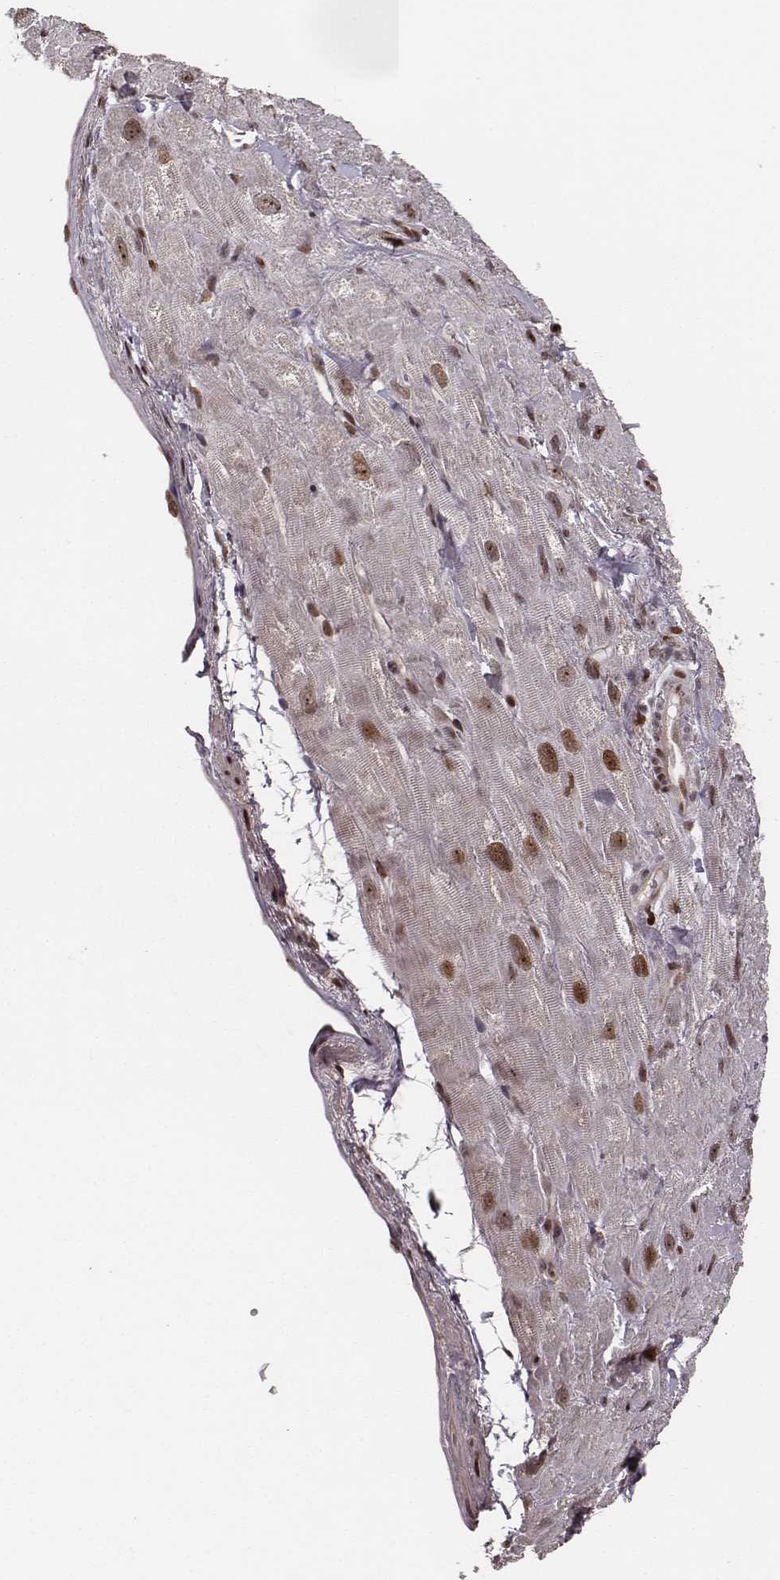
{"staining": {"intensity": "moderate", "quantity": "<25%", "location": "nuclear"}, "tissue": "heart muscle", "cell_type": "Cardiomyocytes", "image_type": "normal", "snomed": [{"axis": "morphology", "description": "Normal tissue, NOS"}, {"axis": "topography", "description": "Heart"}], "caption": "A brown stain highlights moderate nuclear positivity of a protein in cardiomyocytes of normal human heart muscle.", "gene": "VRK3", "patient": {"sex": "female", "age": 62}}